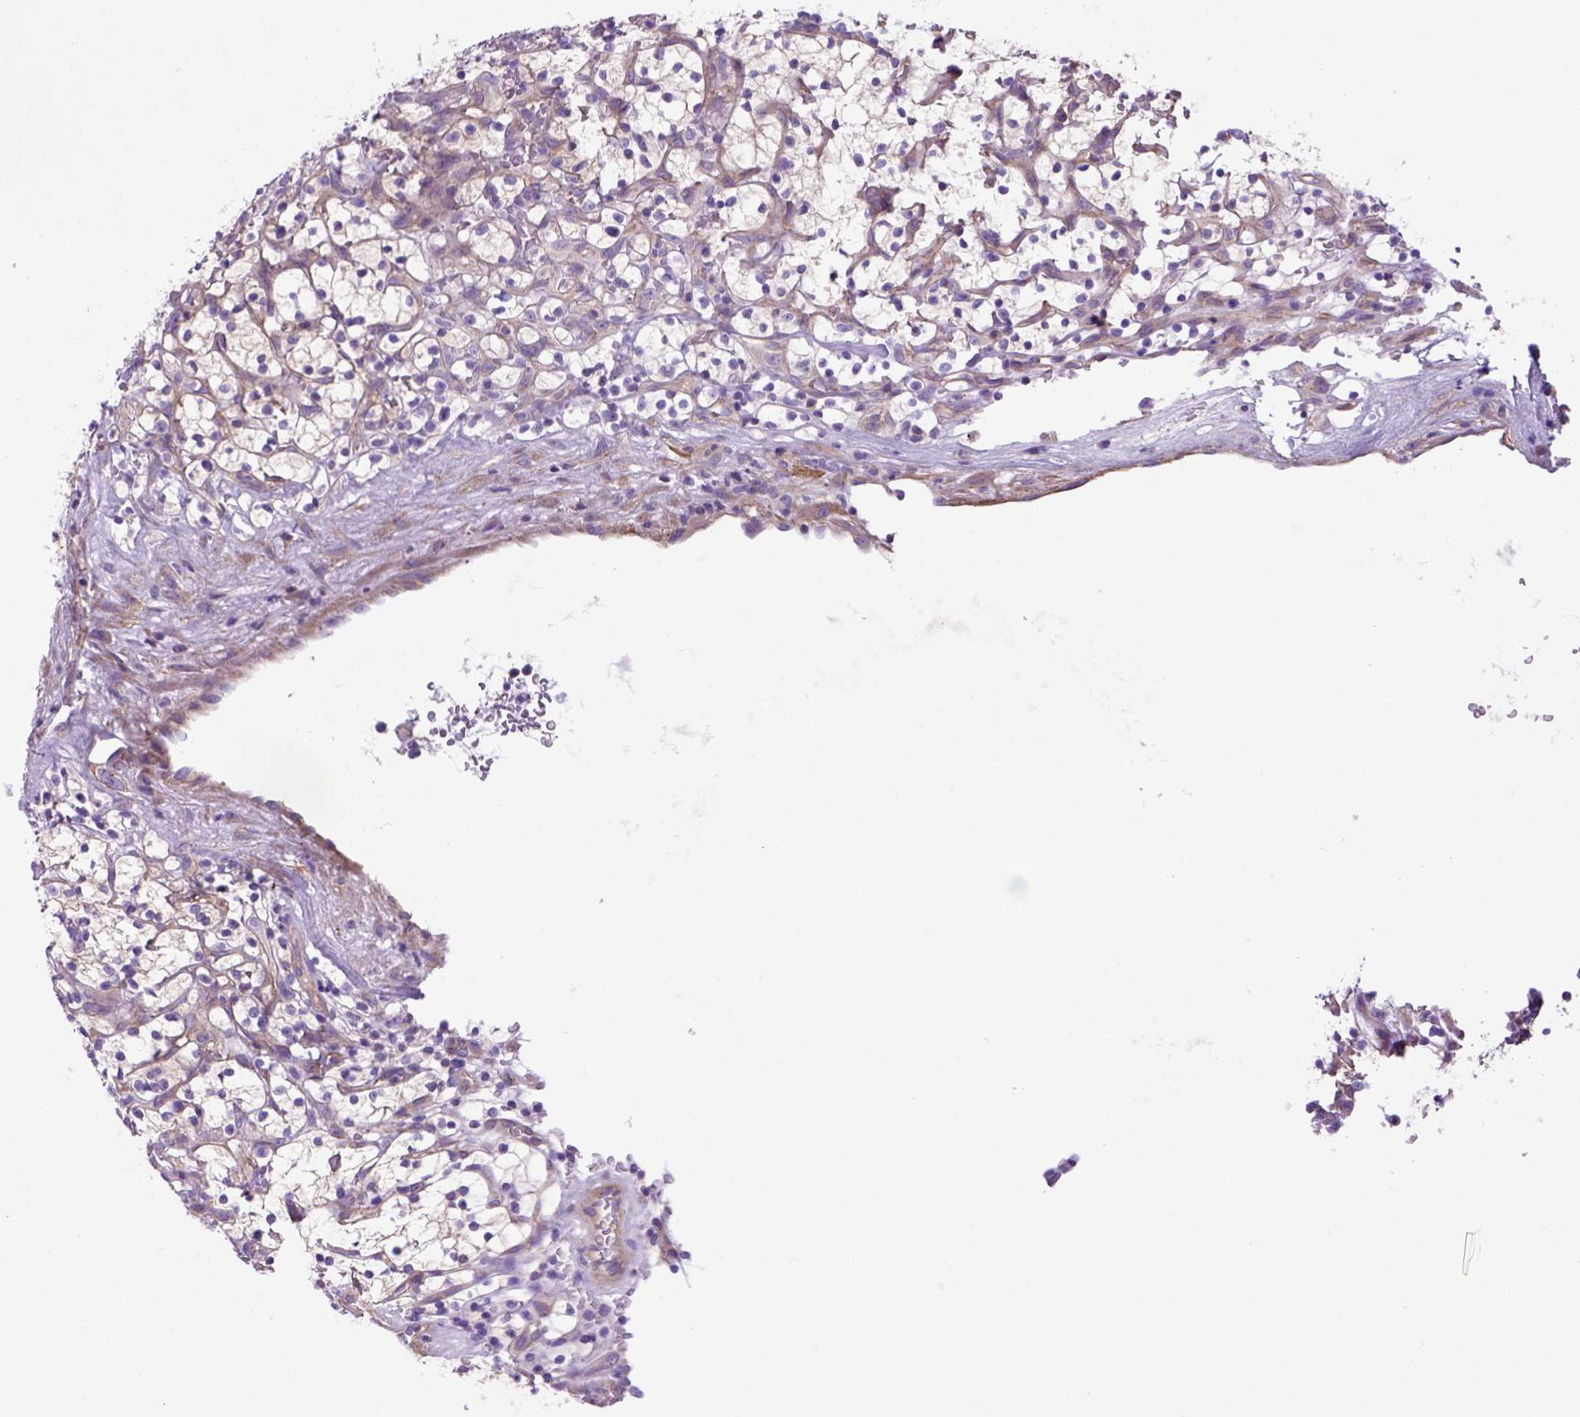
{"staining": {"intensity": "weak", "quantity": ">75%", "location": "cytoplasmic/membranous"}, "tissue": "renal cancer", "cell_type": "Tumor cells", "image_type": "cancer", "snomed": [{"axis": "morphology", "description": "Adenocarcinoma, NOS"}, {"axis": "topography", "description": "Kidney"}], "caption": "IHC (DAB (3,3'-diaminobenzidine)) staining of human renal cancer displays weak cytoplasmic/membranous protein staining in approximately >75% of tumor cells.", "gene": "PEX12", "patient": {"sex": "female", "age": 64}}